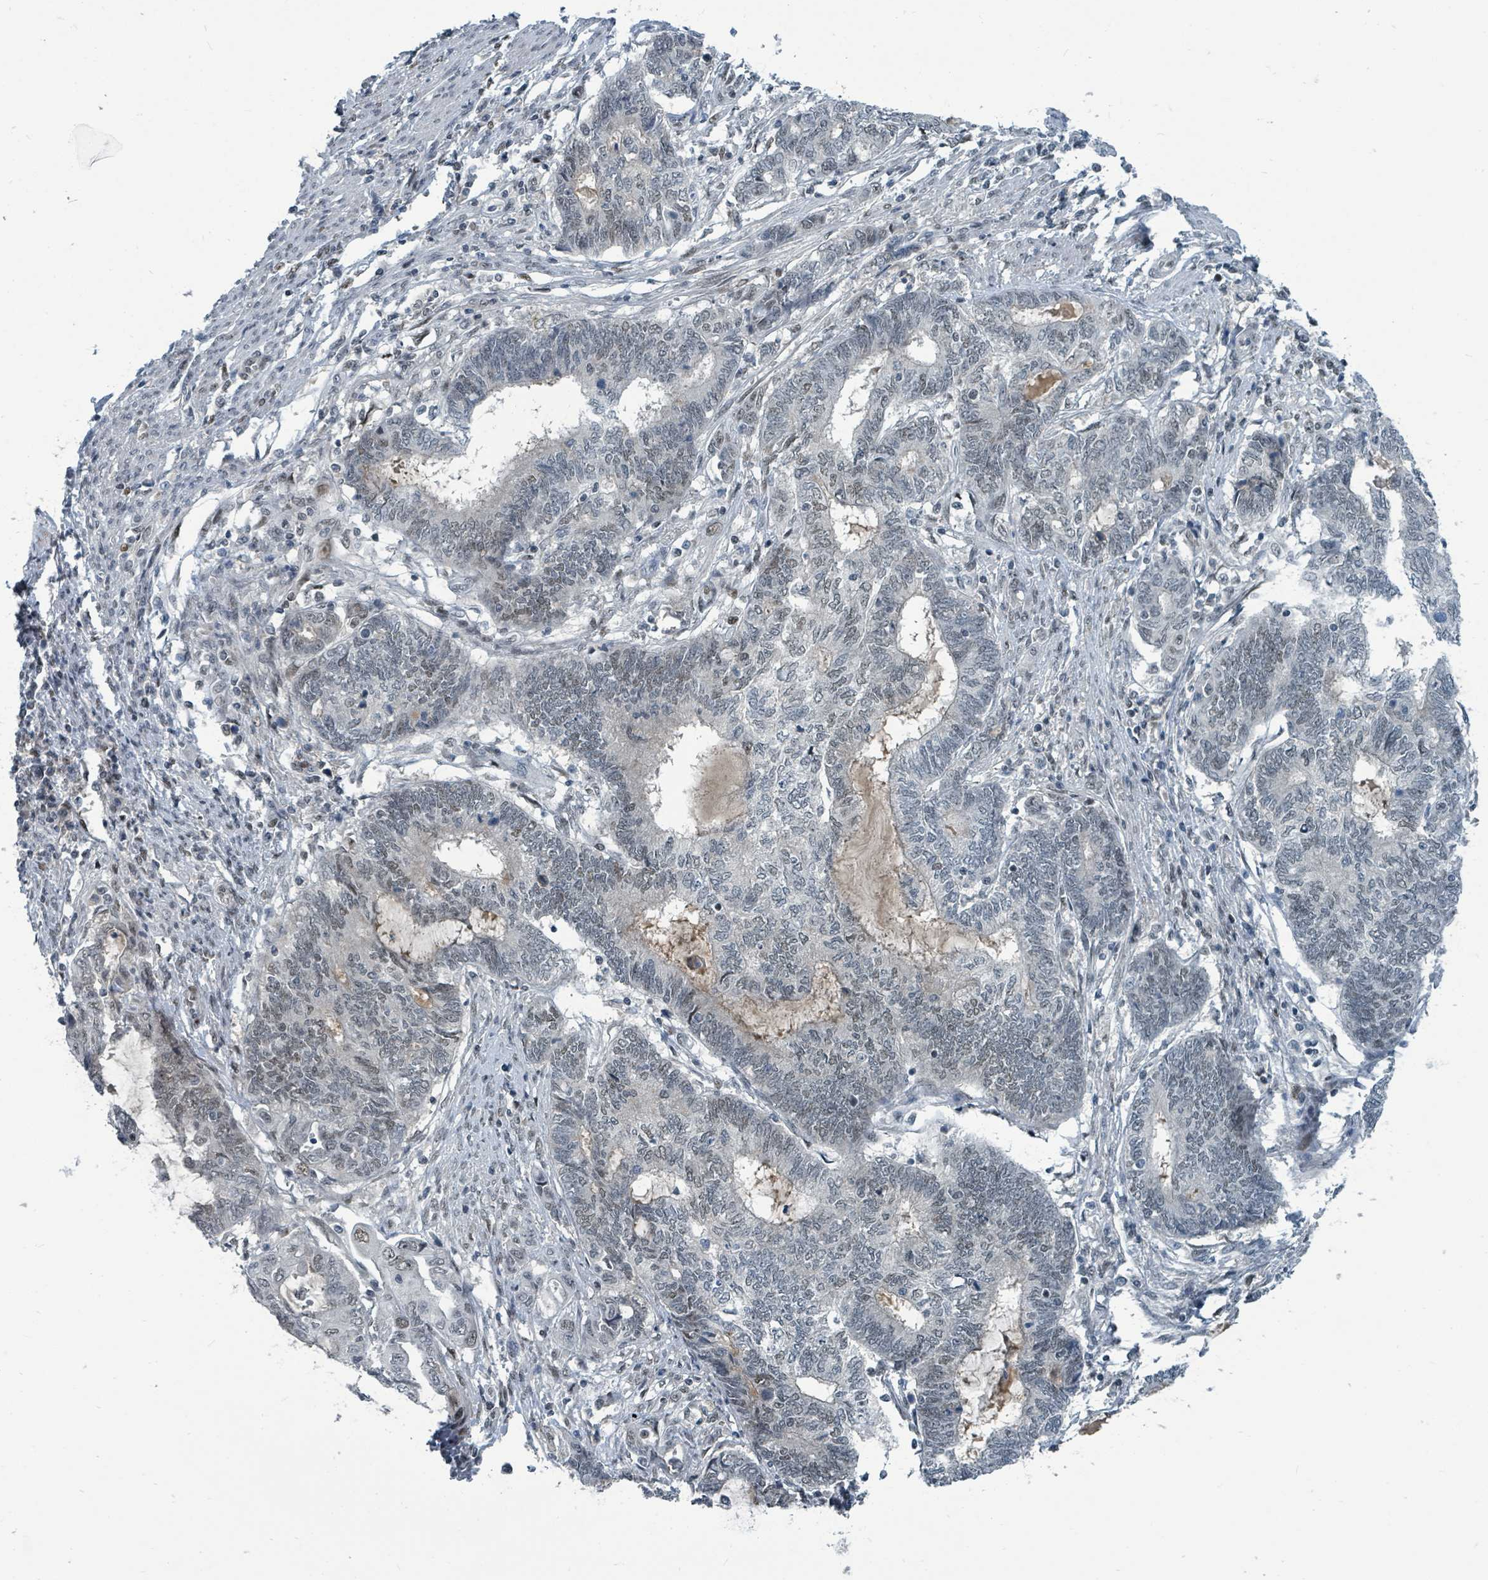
{"staining": {"intensity": "weak", "quantity": "25%-75%", "location": "nuclear"}, "tissue": "endometrial cancer", "cell_type": "Tumor cells", "image_type": "cancer", "snomed": [{"axis": "morphology", "description": "Adenocarcinoma, NOS"}, {"axis": "topography", "description": "Uterus"}, {"axis": "topography", "description": "Endometrium"}], "caption": "Immunohistochemistry (IHC) image of neoplastic tissue: endometrial cancer stained using immunohistochemistry displays low levels of weak protein expression localized specifically in the nuclear of tumor cells, appearing as a nuclear brown color.", "gene": "UCK1", "patient": {"sex": "female", "age": 70}}